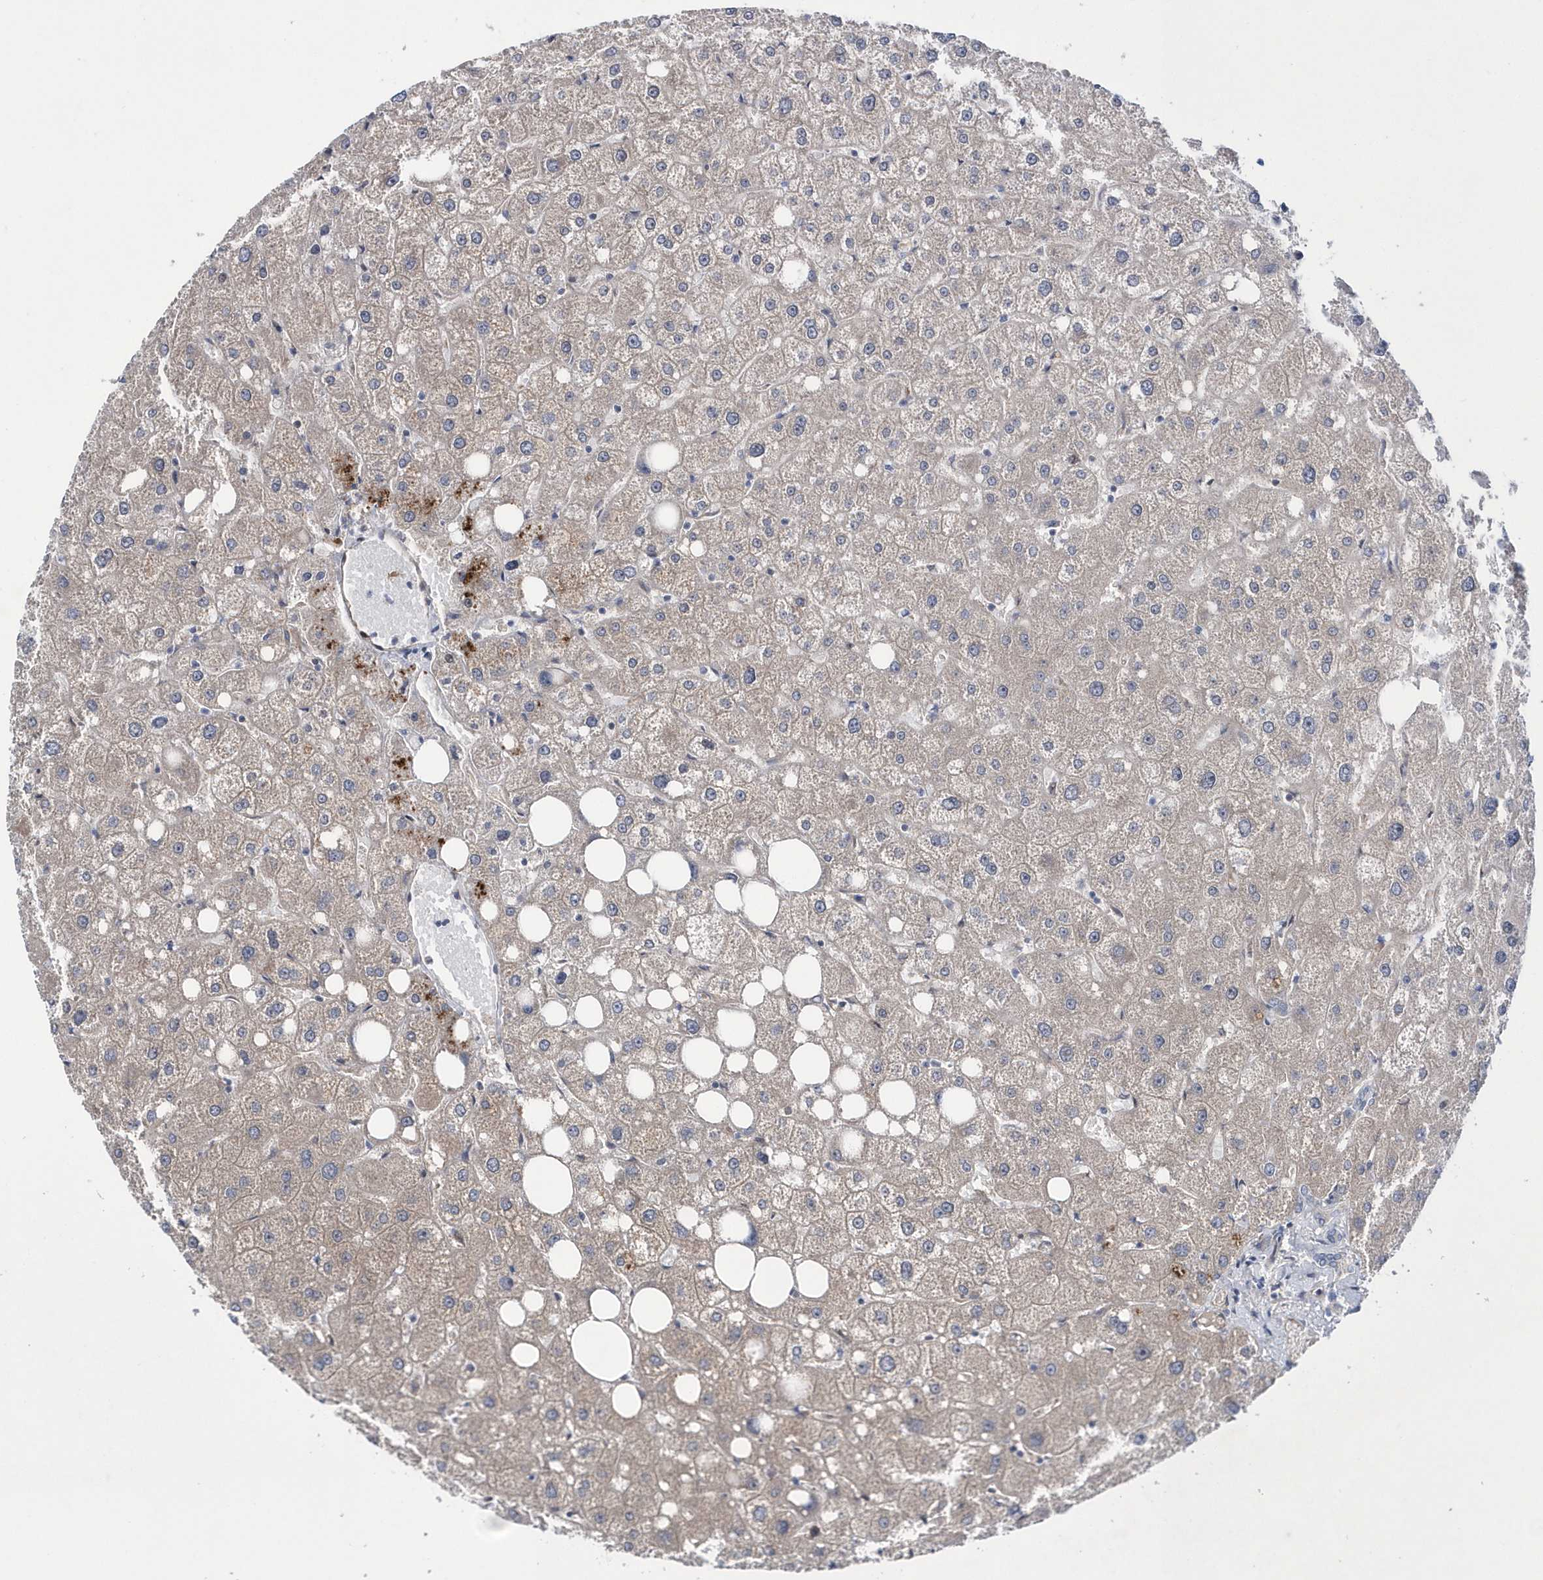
{"staining": {"intensity": "negative", "quantity": "none", "location": "none"}, "tissue": "liver", "cell_type": "Cholangiocytes", "image_type": "normal", "snomed": [{"axis": "morphology", "description": "Normal tissue, NOS"}, {"axis": "topography", "description": "Liver"}], "caption": "Immunohistochemistry (IHC) micrograph of benign liver stained for a protein (brown), which shows no expression in cholangiocytes. (DAB (3,3'-diaminobenzidine) IHC, high magnification).", "gene": "DSPP", "patient": {"sex": "male", "age": 73}}